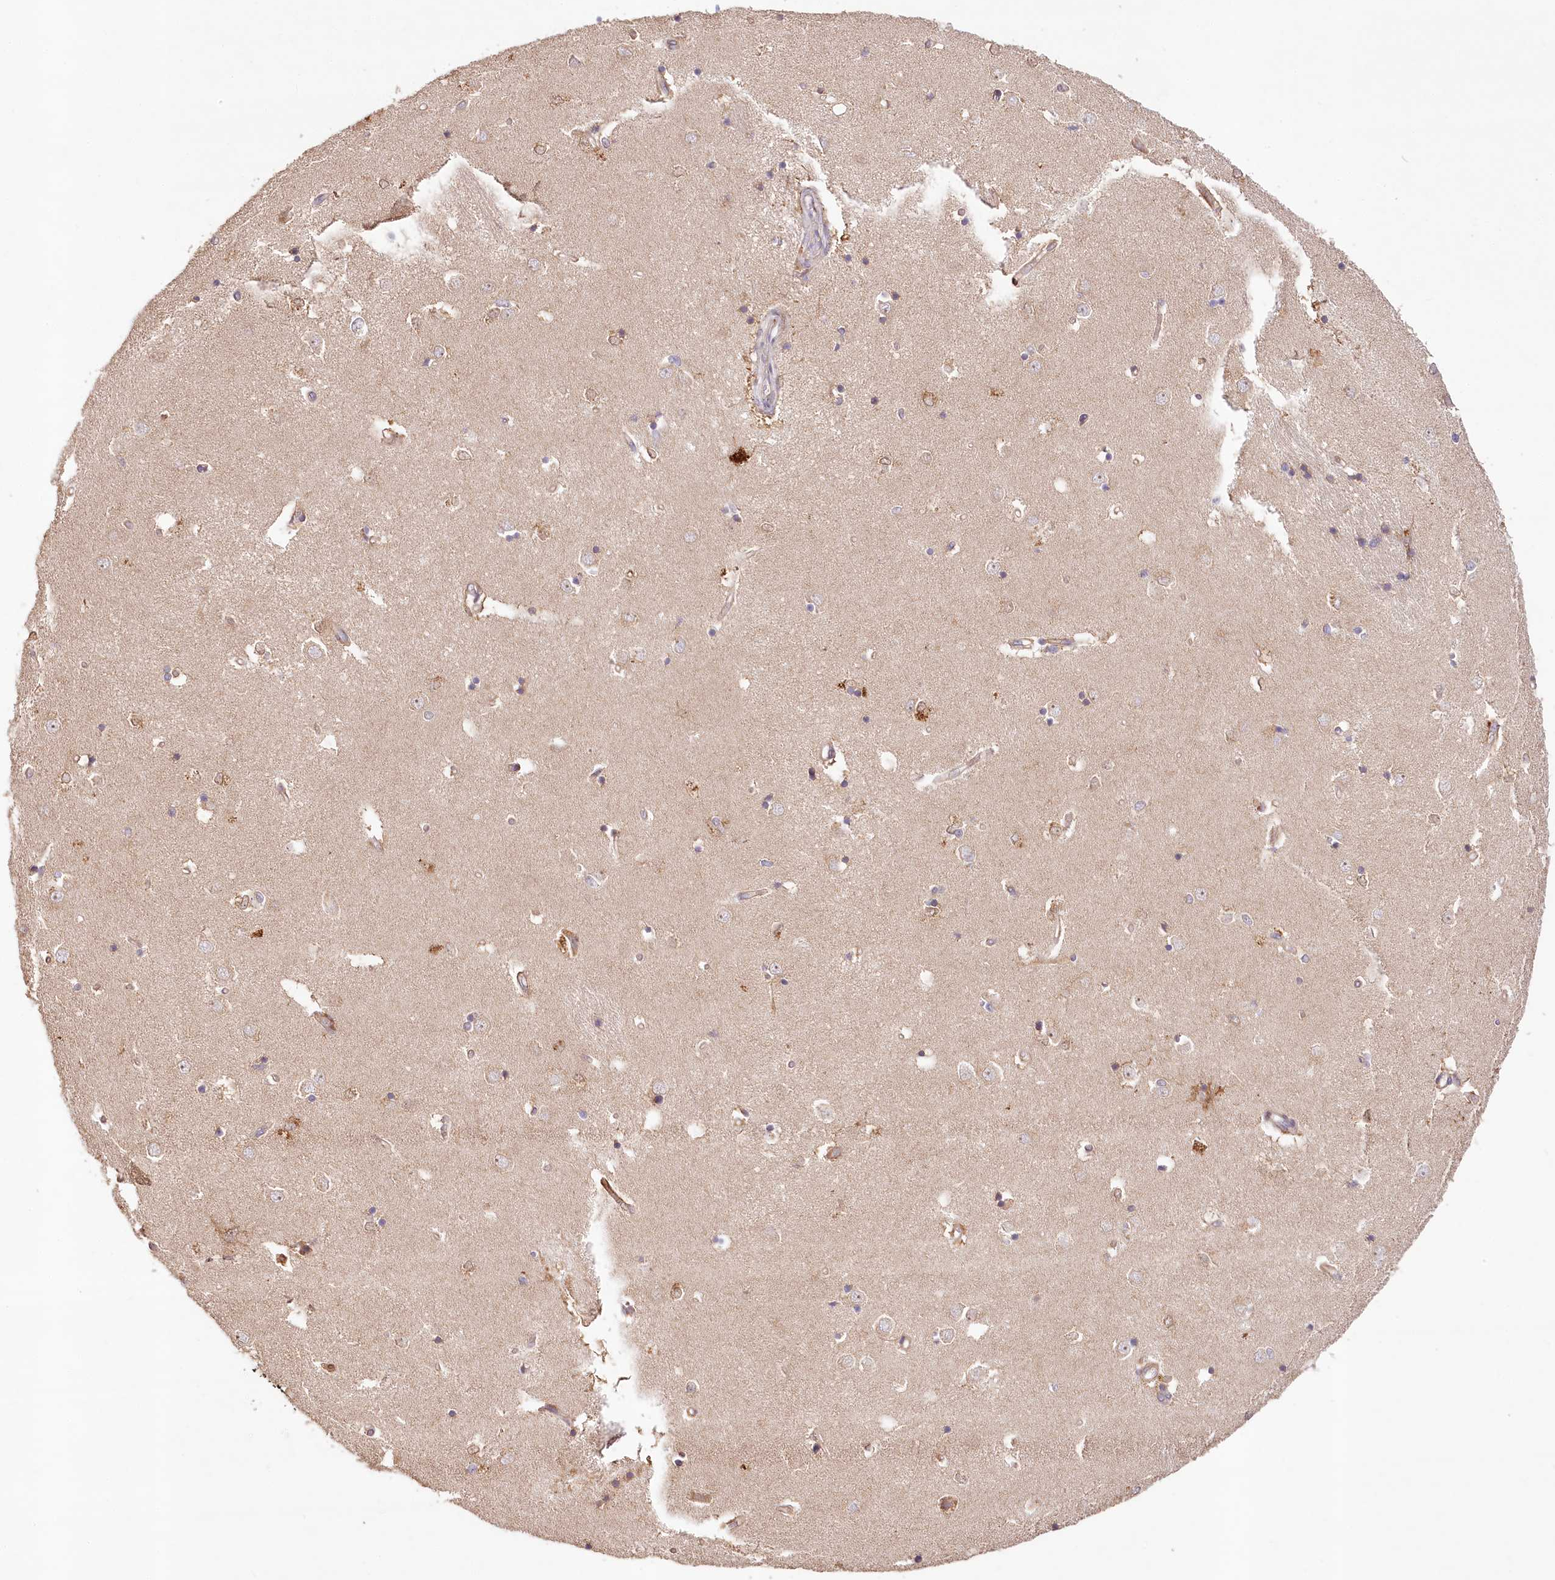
{"staining": {"intensity": "weak", "quantity": "25%-75%", "location": "cytoplasmic/membranous"}, "tissue": "caudate", "cell_type": "Glial cells", "image_type": "normal", "snomed": [{"axis": "morphology", "description": "Normal tissue, NOS"}, {"axis": "topography", "description": "Lateral ventricle wall"}], "caption": "Immunohistochemical staining of normal caudate displays low levels of weak cytoplasmic/membranous staining in approximately 25%-75% of glial cells. The staining was performed using DAB (3,3'-diaminobenzidine) to visualize the protein expression in brown, while the nuclei were stained in blue with hematoxylin (Magnification: 20x).", "gene": "DMXL1", "patient": {"sex": "male", "age": 45}}